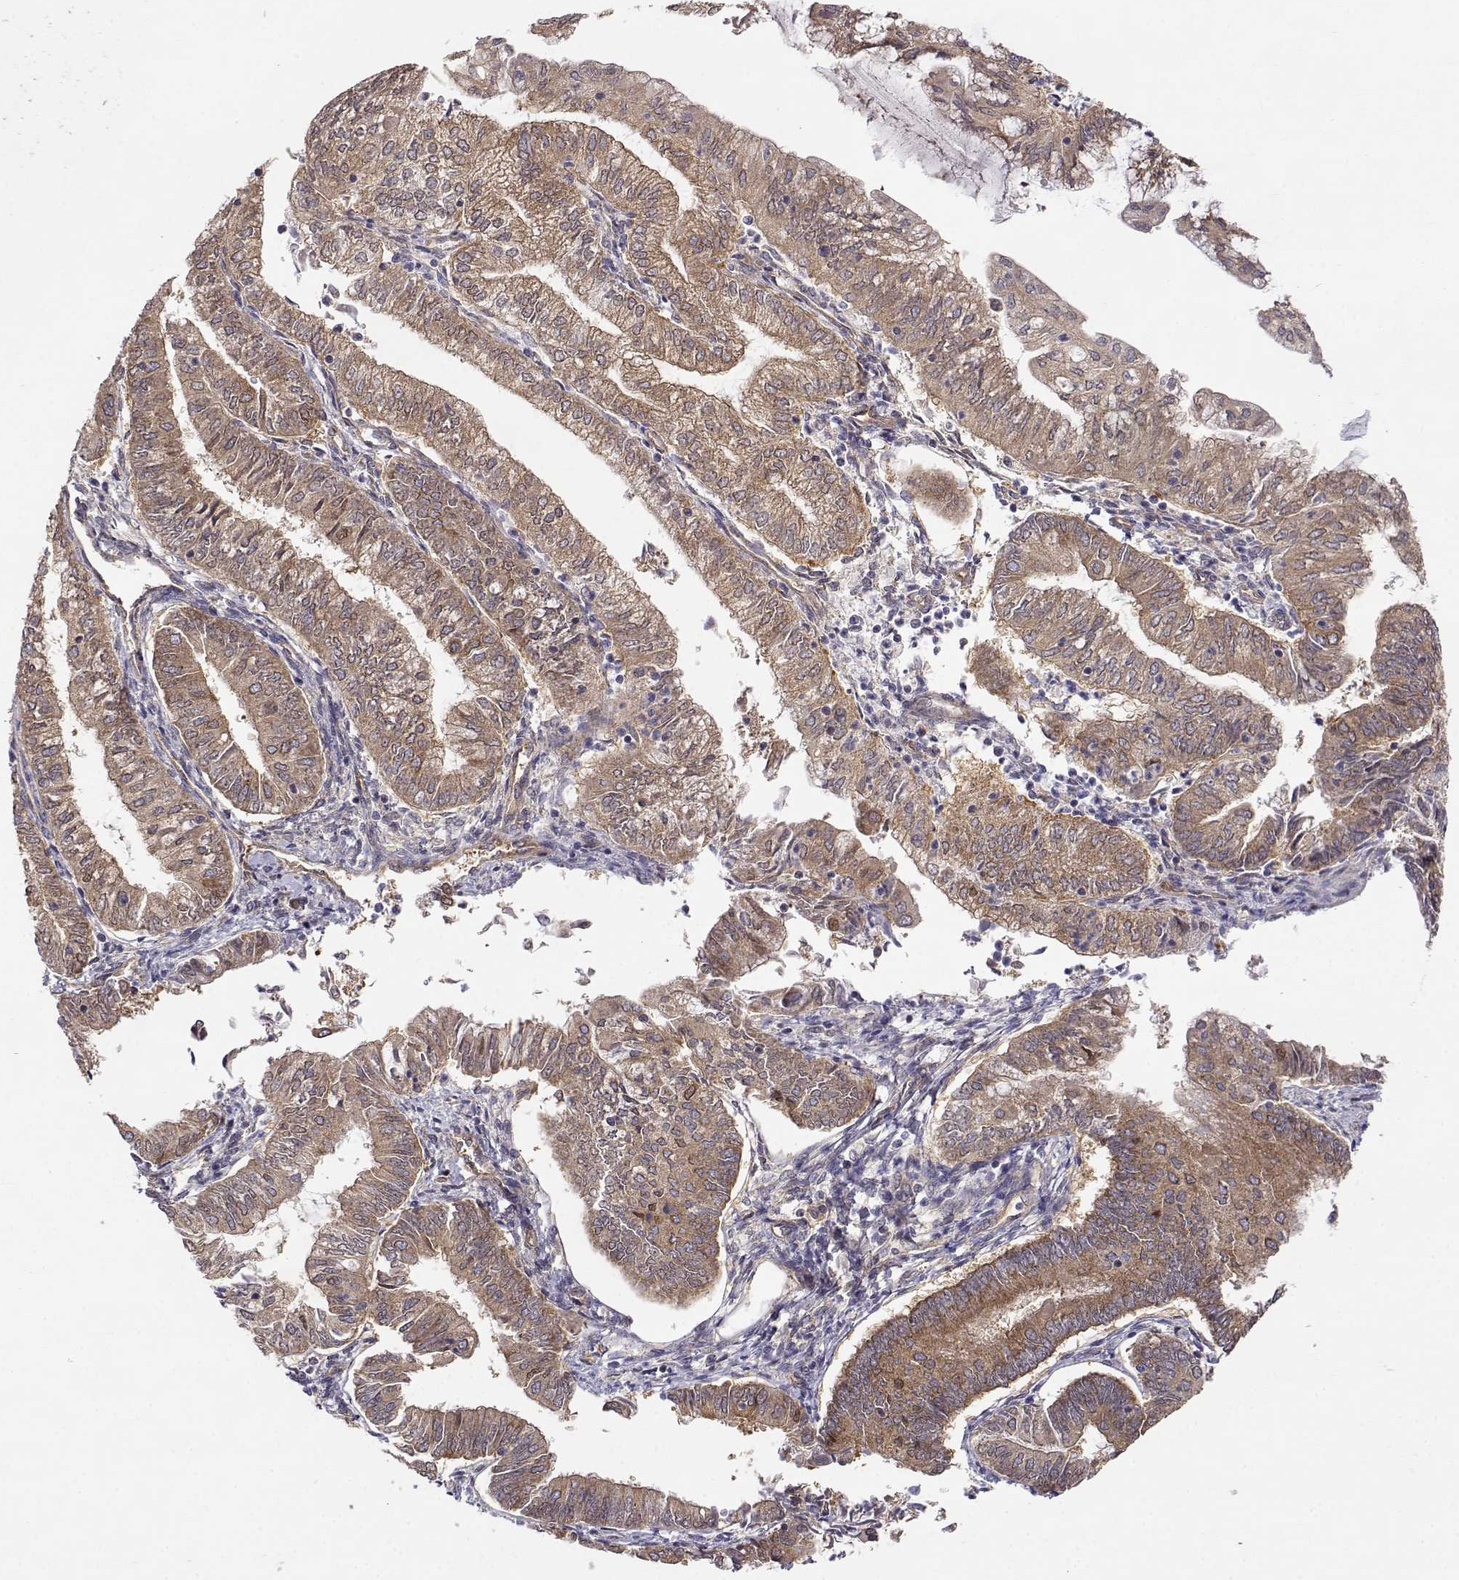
{"staining": {"intensity": "moderate", "quantity": ">75%", "location": "cytoplasmic/membranous"}, "tissue": "endometrial cancer", "cell_type": "Tumor cells", "image_type": "cancer", "snomed": [{"axis": "morphology", "description": "Adenocarcinoma, NOS"}, {"axis": "topography", "description": "Endometrium"}], "caption": "Immunohistochemical staining of human adenocarcinoma (endometrial) exhibits moderate cytoplasmic/membranous protein staining in approximately >75% of tumor cells.", "gene": "PAIP1", "patient": {"sex": "female", "age": 55}}